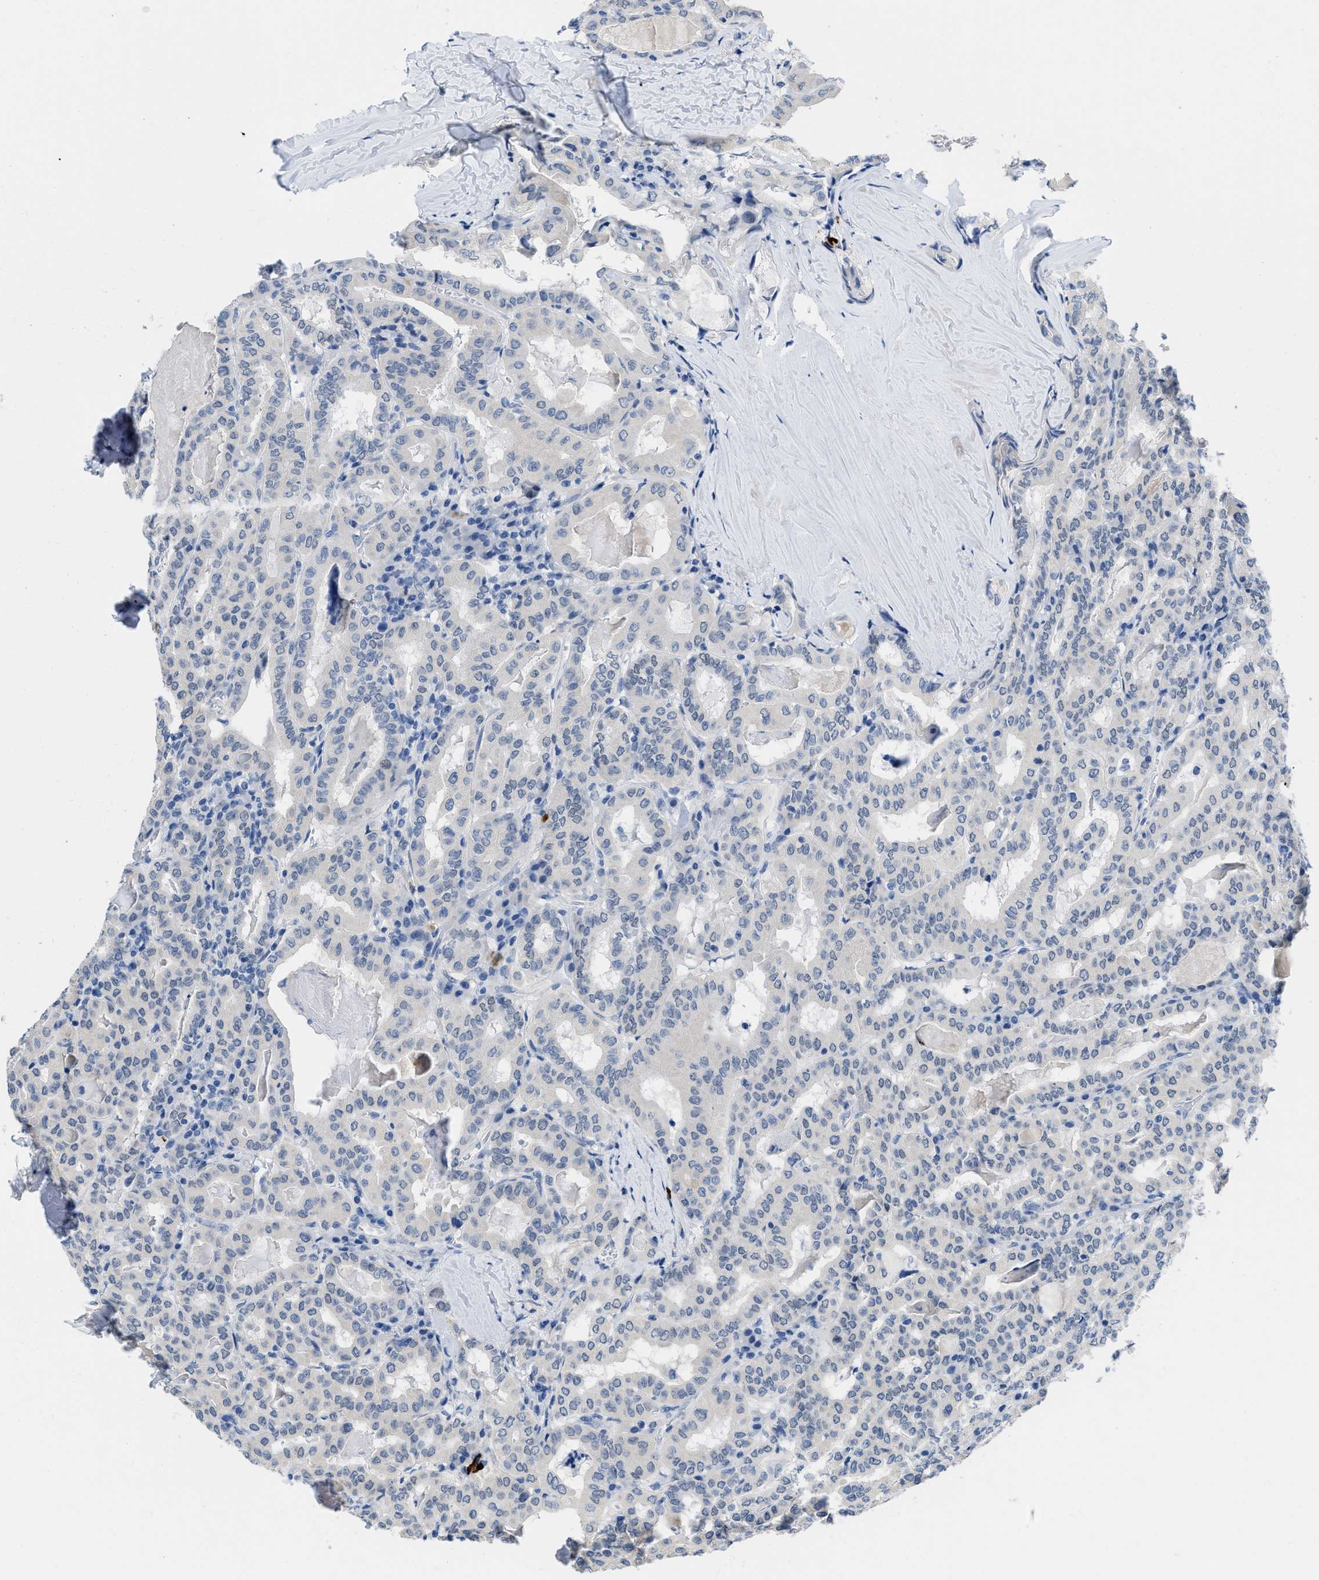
{"staining": {"intensity": "negative", "quantity": "none", "location": "none"}, "tissue": "thyroid cancer", "cell_type": "Tumor cells", "image_type": "cancer", "snomed": [{"axis": "morphology", "description": "Papillary adenocarcinoma, NOS"}, {"axis": "topography", "description": "Thyroid gland"}], "caption": "An IHC photomicrograph of thyroid cancer is shown. There is no staining in tumor cells of thyroid cancer. (Brightfield microscopy of DAB (3,3'-diaminobenzidine) immunohistochemistry (IHC) at high magnification).", "gene": "NFIX", "patient": {"sex": "female", "age": 42}}